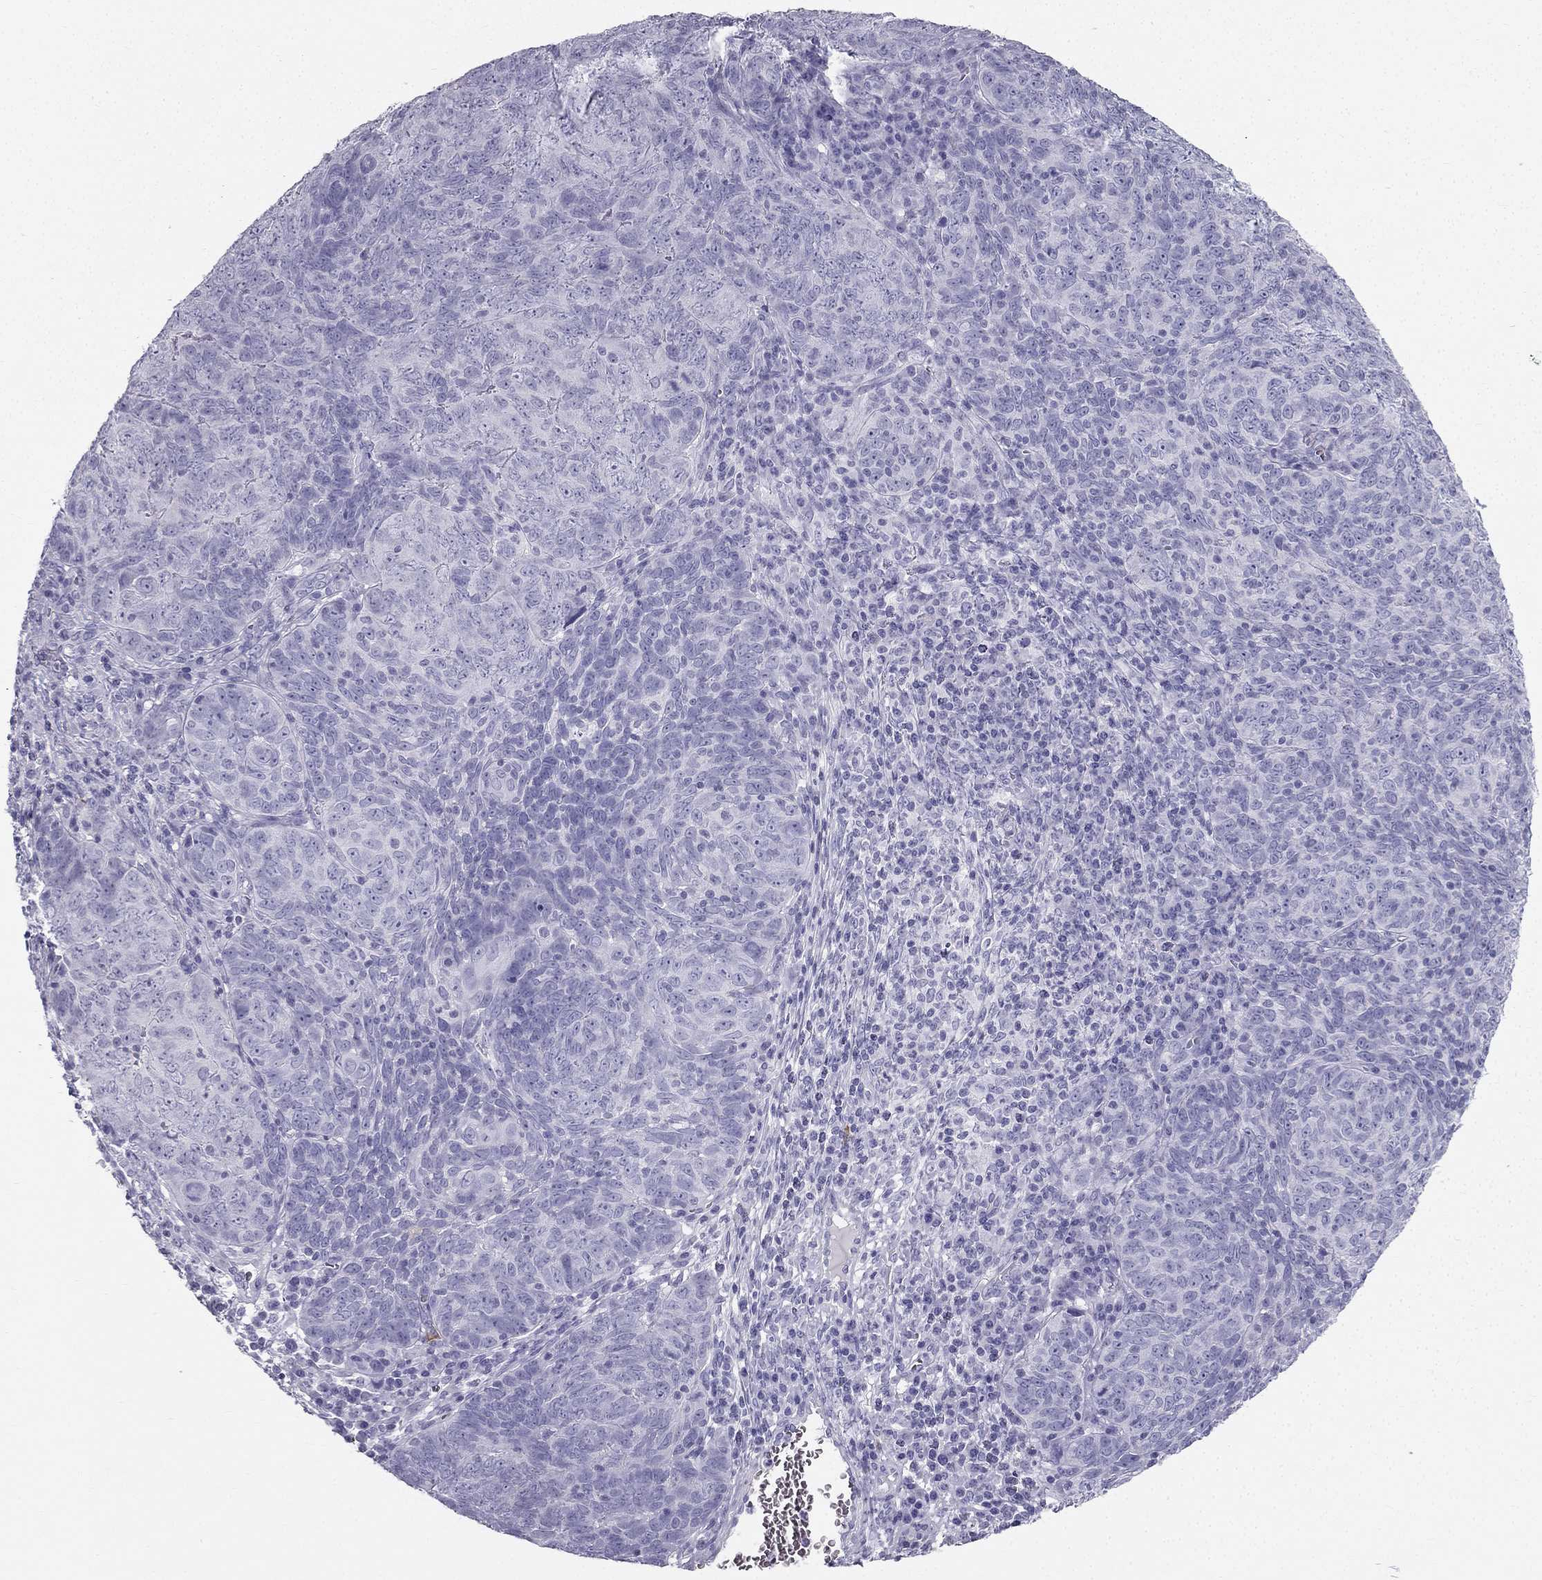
{"staining": {"intensity": "negative", "quantity": "none", "location": "none"}, "tissue": "skin cancer", "cell_type": "Tumor cells", "image_type": "cancer", "snomed": [{"axis": "morphology", "description": "Squamous cell carcinoma, NOS"}, {"axis": "topography", "description": "Skin"}, {"axis": "topography", "description": "Anal"}], "caption": "Immunohistochemistry (IHC) histopathology image of neoplastic tissue: human squamous cell carcinoma (skin) stained with DAB shows no significant protein expression in tumor cells. (Brightfield microscopy of DAB (3,3'-diaminobenzidine) immunohistochemistry at high magnification).", "gene": "TFF3", "patient": {"sex": "female", "age": 51}}